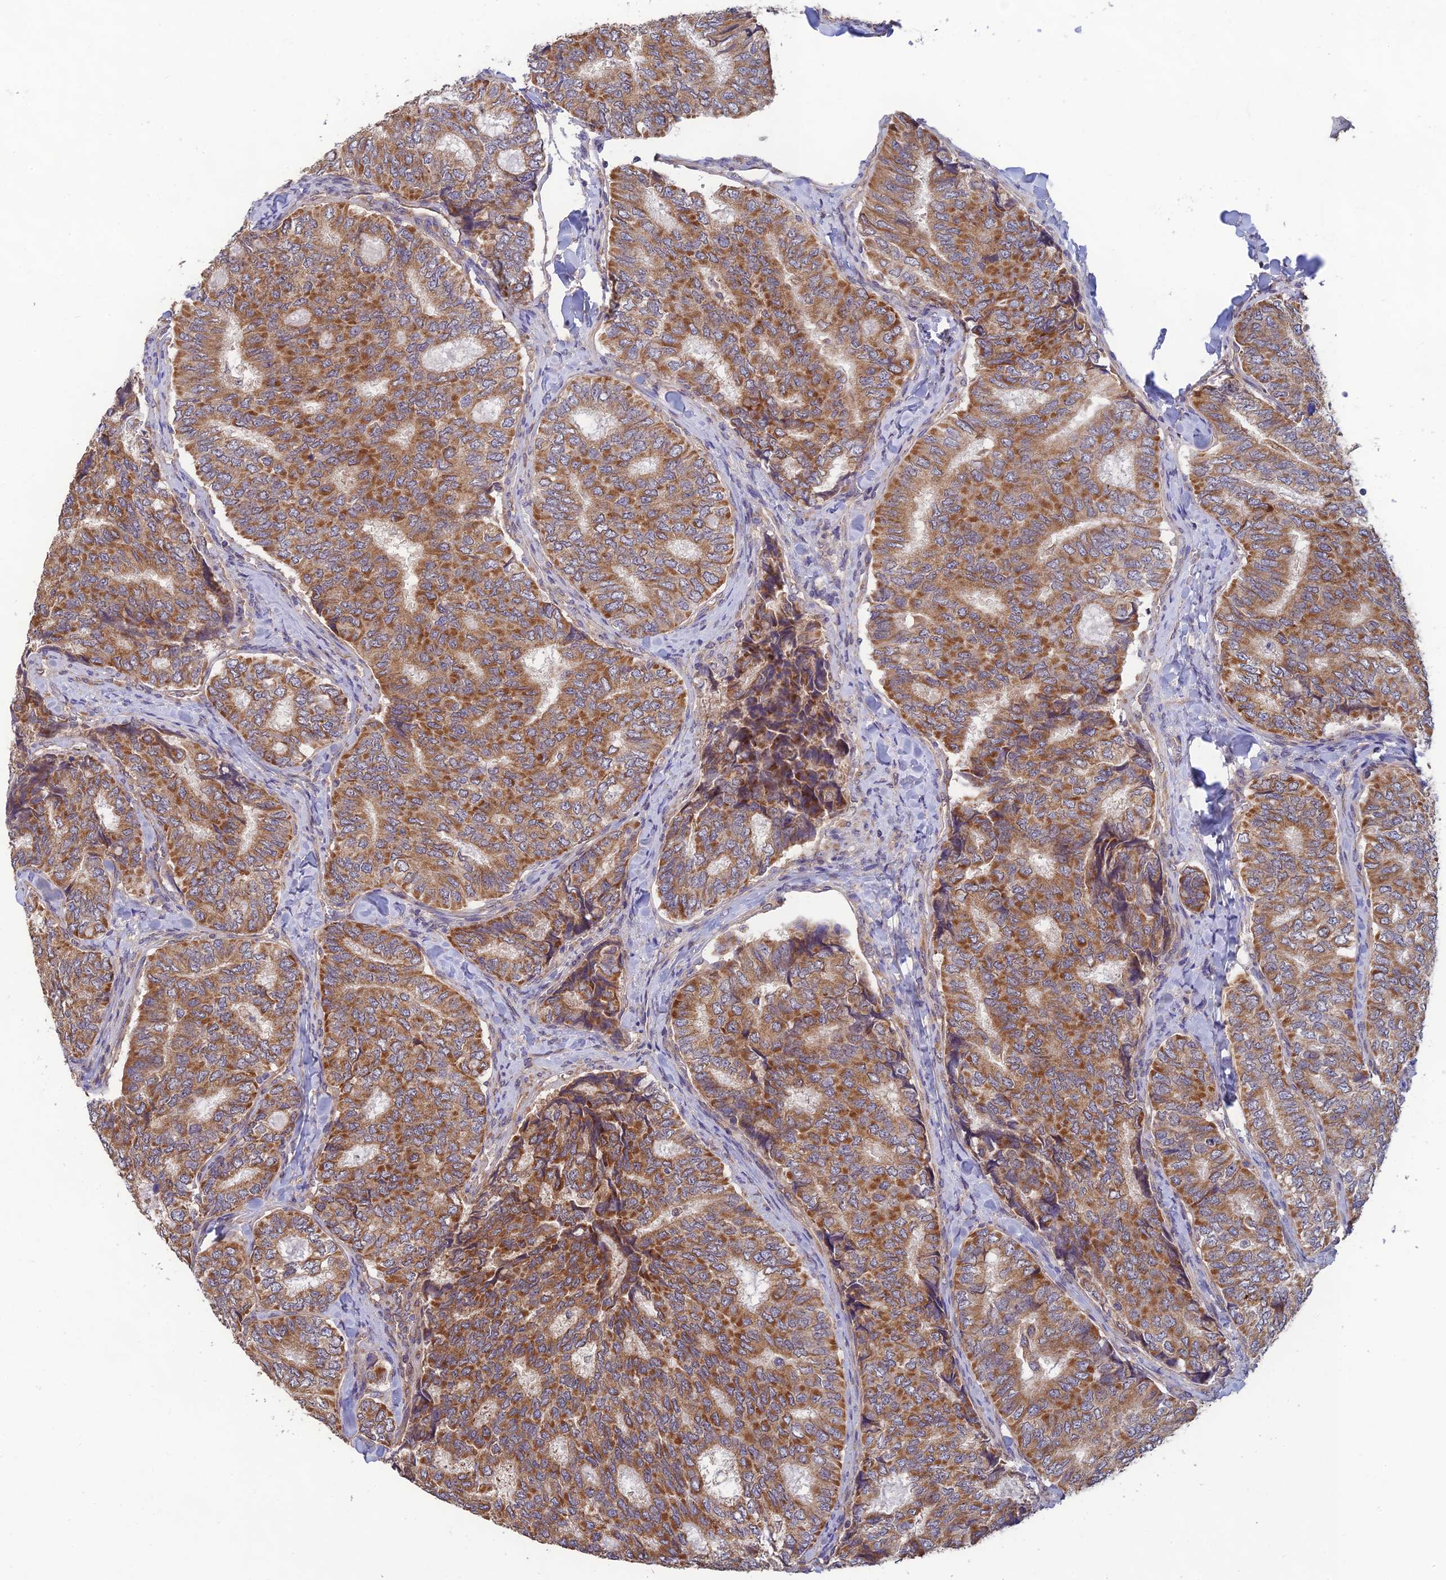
{"staining": {"intensity": "moderate", "quantity": ">75%", "location": "cytoplasmic/membranous"}, "tissue": "thyroid cancer", "cell_type": "Tumor cells", "image_type": "cancer", "snomed": [{"axis": "morphology", "description": "Papillary adenocarcinoma, NOS"}, {"axis": "topography", "description": "Thyroid gland"}], "caption": "Protein positivity by immunohistochemistry (IHC) displays moderate cytoplasmic/membranous expression in approximately >75% of tumor cells in thyroid cancer (papillary adenocarcinoma).", "gene": "MRNIP", "patient": {"sex": "female", "age": 35}}